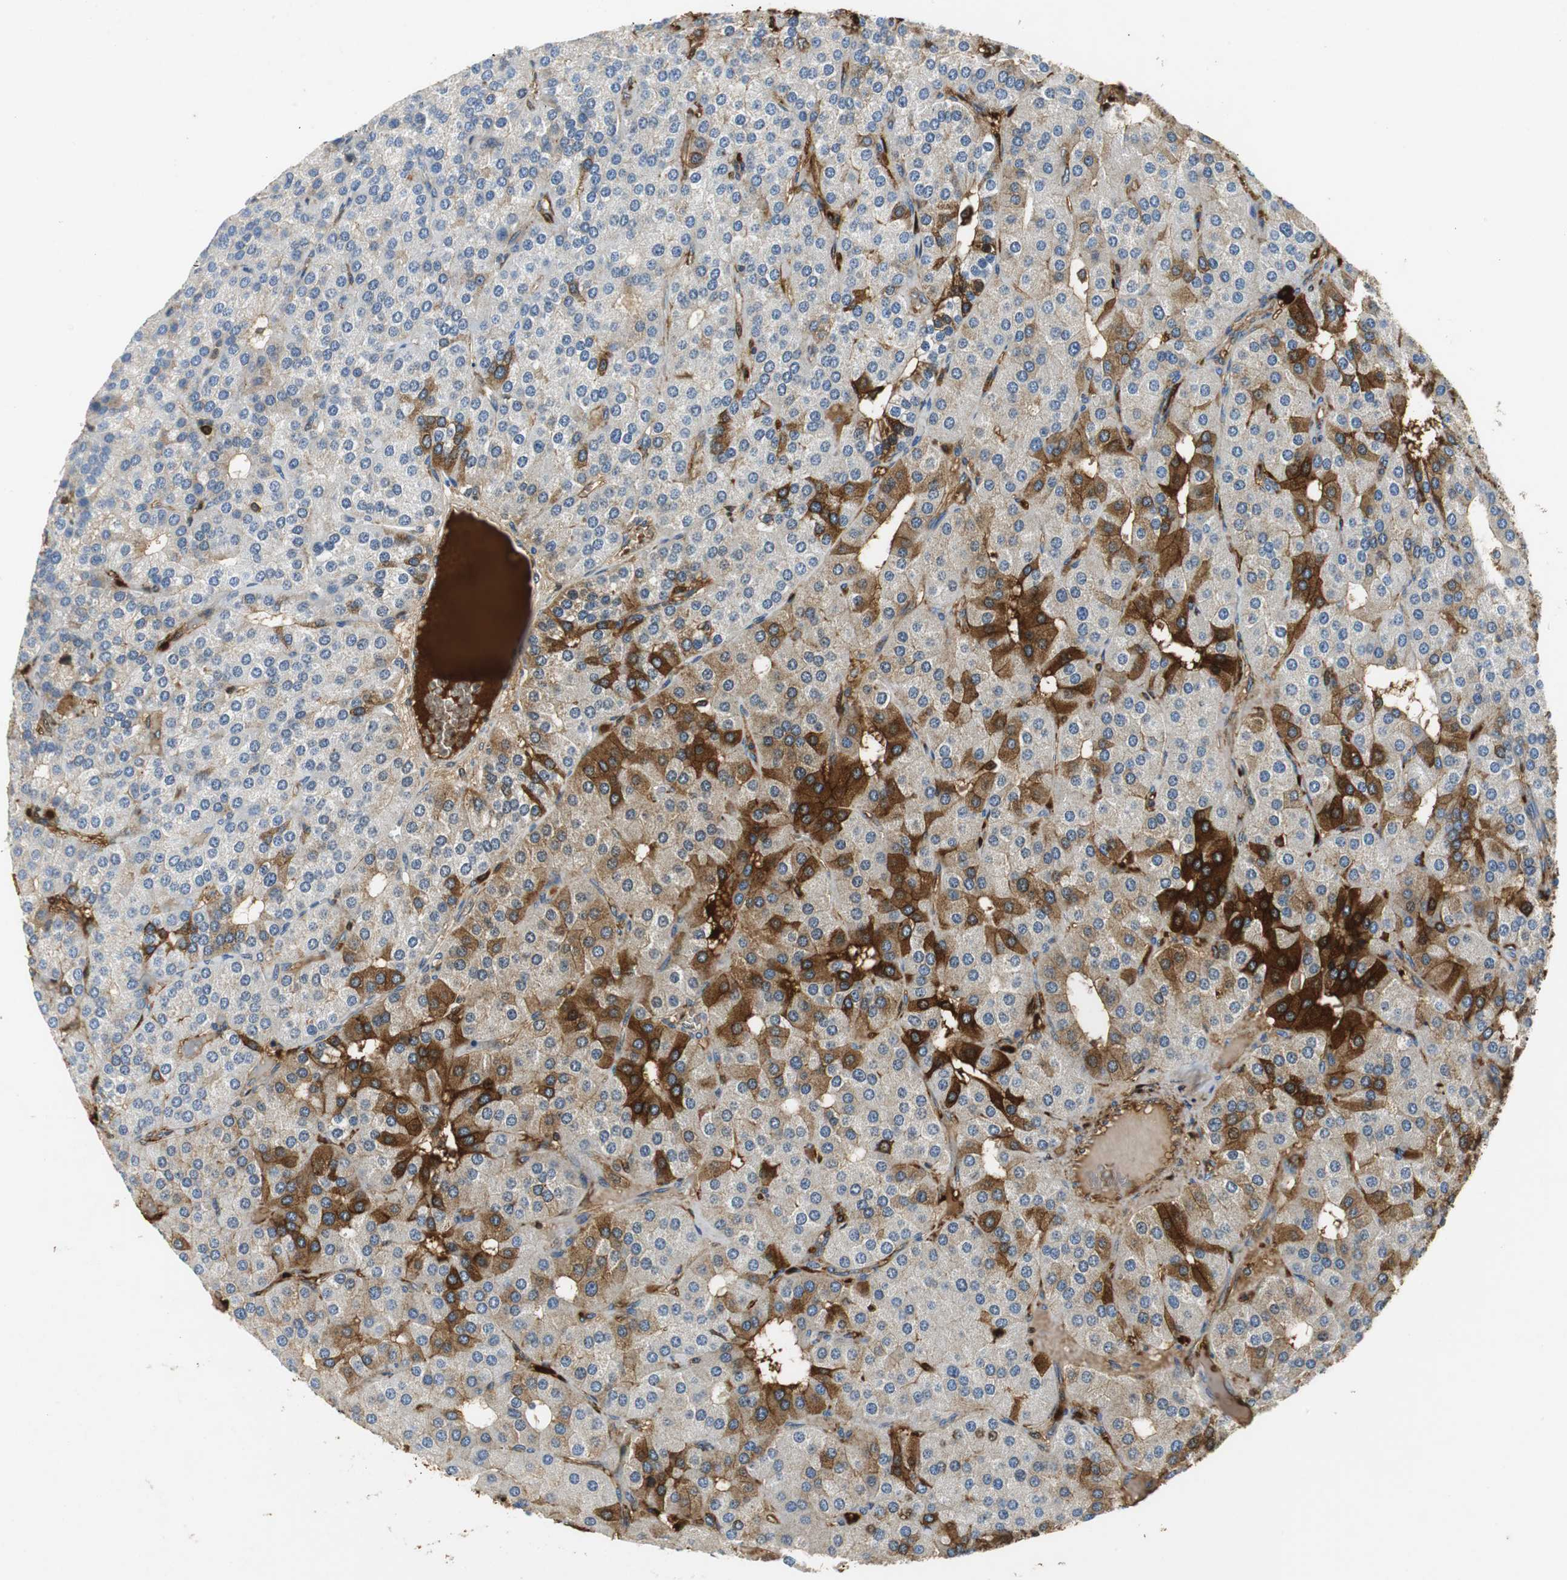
{"staining": {"intensity": "strong", "quantity": "25%-75%", "location": "cytoplasmic/membranous"}, "tissue": "parathyroid gland", "cell_type": "Glandular cells", "image_type": "normal", "snomed": [{"axis": "morphology", "description": "Normal tissue, NOS"}, {"axis": "morphology", "description": "Adenoma, NOS"}, {"axis": "topography", "description": "Parathyroid gland"}], "caption": "Immunohistochemistry (IHC) photomicrograph of benign parathyroid gland: human parathyroid gland stained using immunohistochemistry (IHC) demonstrates high levels of strong protein expression localized specifically in the cytoplasmic/membranous of glandular cells, appearing as a cytoplasmic/membranous brown color.", "gene": "ORM1", "patient": {"sex": "female", "age": 86}}